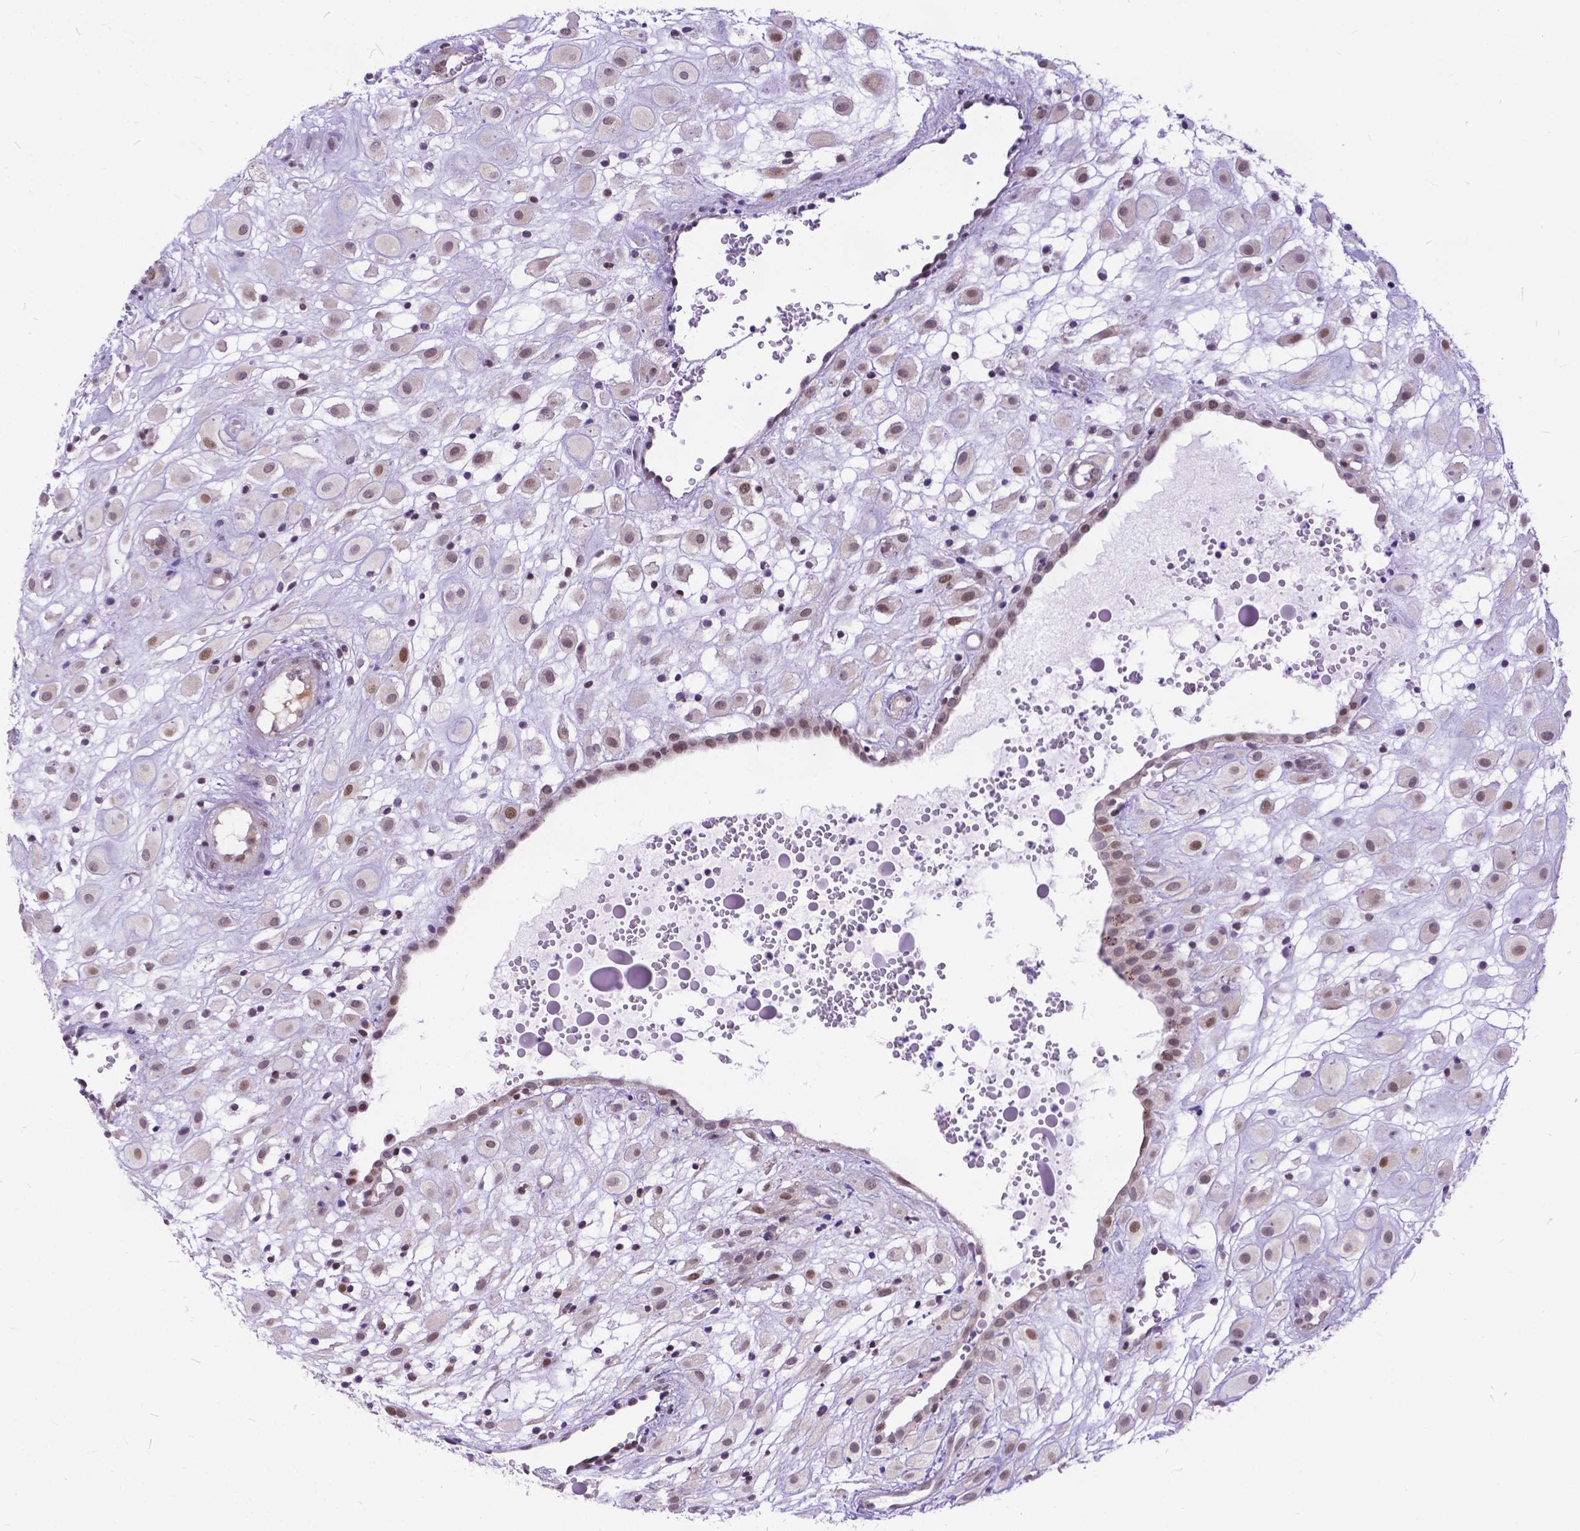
{"staining": {"intensity": "weak", "quantity": ">75%", "location": "cytoplasmic/membranous,nuclear"}, "tissue": "placenta", "cell_type": "Decidual cells", "image_type": "normal", "snomed": [{"axis": "morphology", "description": "Normal tissue, NOS"}, {"axis": "topography", "description": "Placenta"}], "caption": "Approximately >75% of decidual cells in unremarkable placenta display weak cytoplasmic/membranous,nuclear protein staining as visualized by brown immunohistochemical staining.", "gene": "FAM124B", "patient": {"sex": "female", "age": 24}}